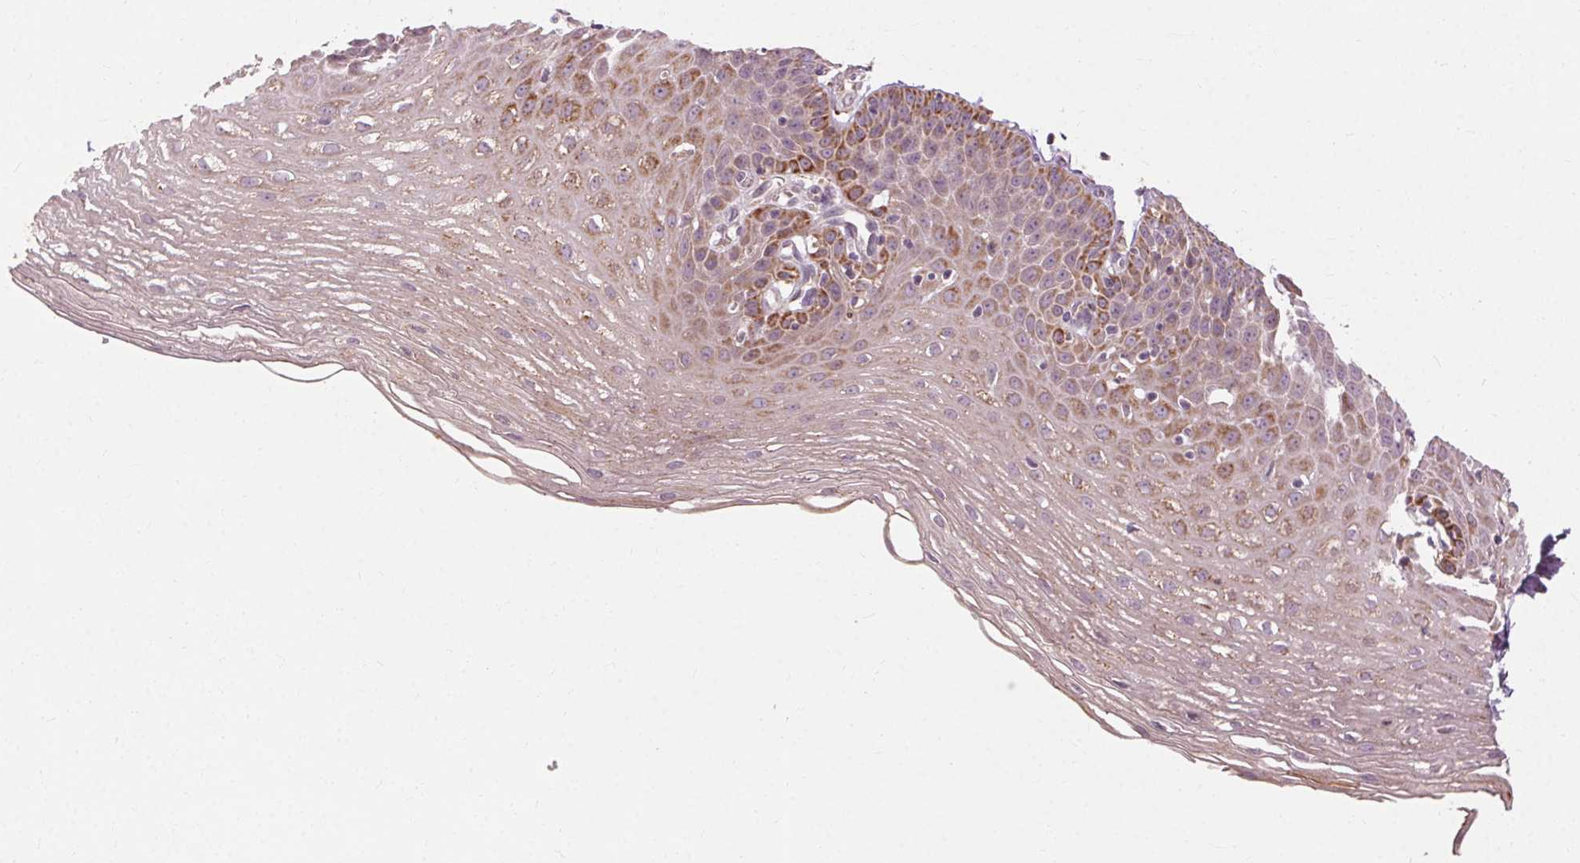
{"staining": {"intensity": "moderate", "quantity": "<25%", "location": "cytoplasmic/membranous"}, "tissue": "esophagus", "cell_type": "Squamous epithelial cells", "image_type": "normal", "snomed": [{"axis": "morphology", "description": "Normal tissue, NOS"}, {"axis": "topography", "description": "Esophagus"}], "caption": "Normal esophagus demonstrates moderate cytoplasmic/membranous expression in about <25% of squamous epithelial cells, visualized by immunohistochemistry. (IHC, brightfield microscopy, high magnification).", "gene": "REP15", "patient": {"sex": "female", "age": 81}}